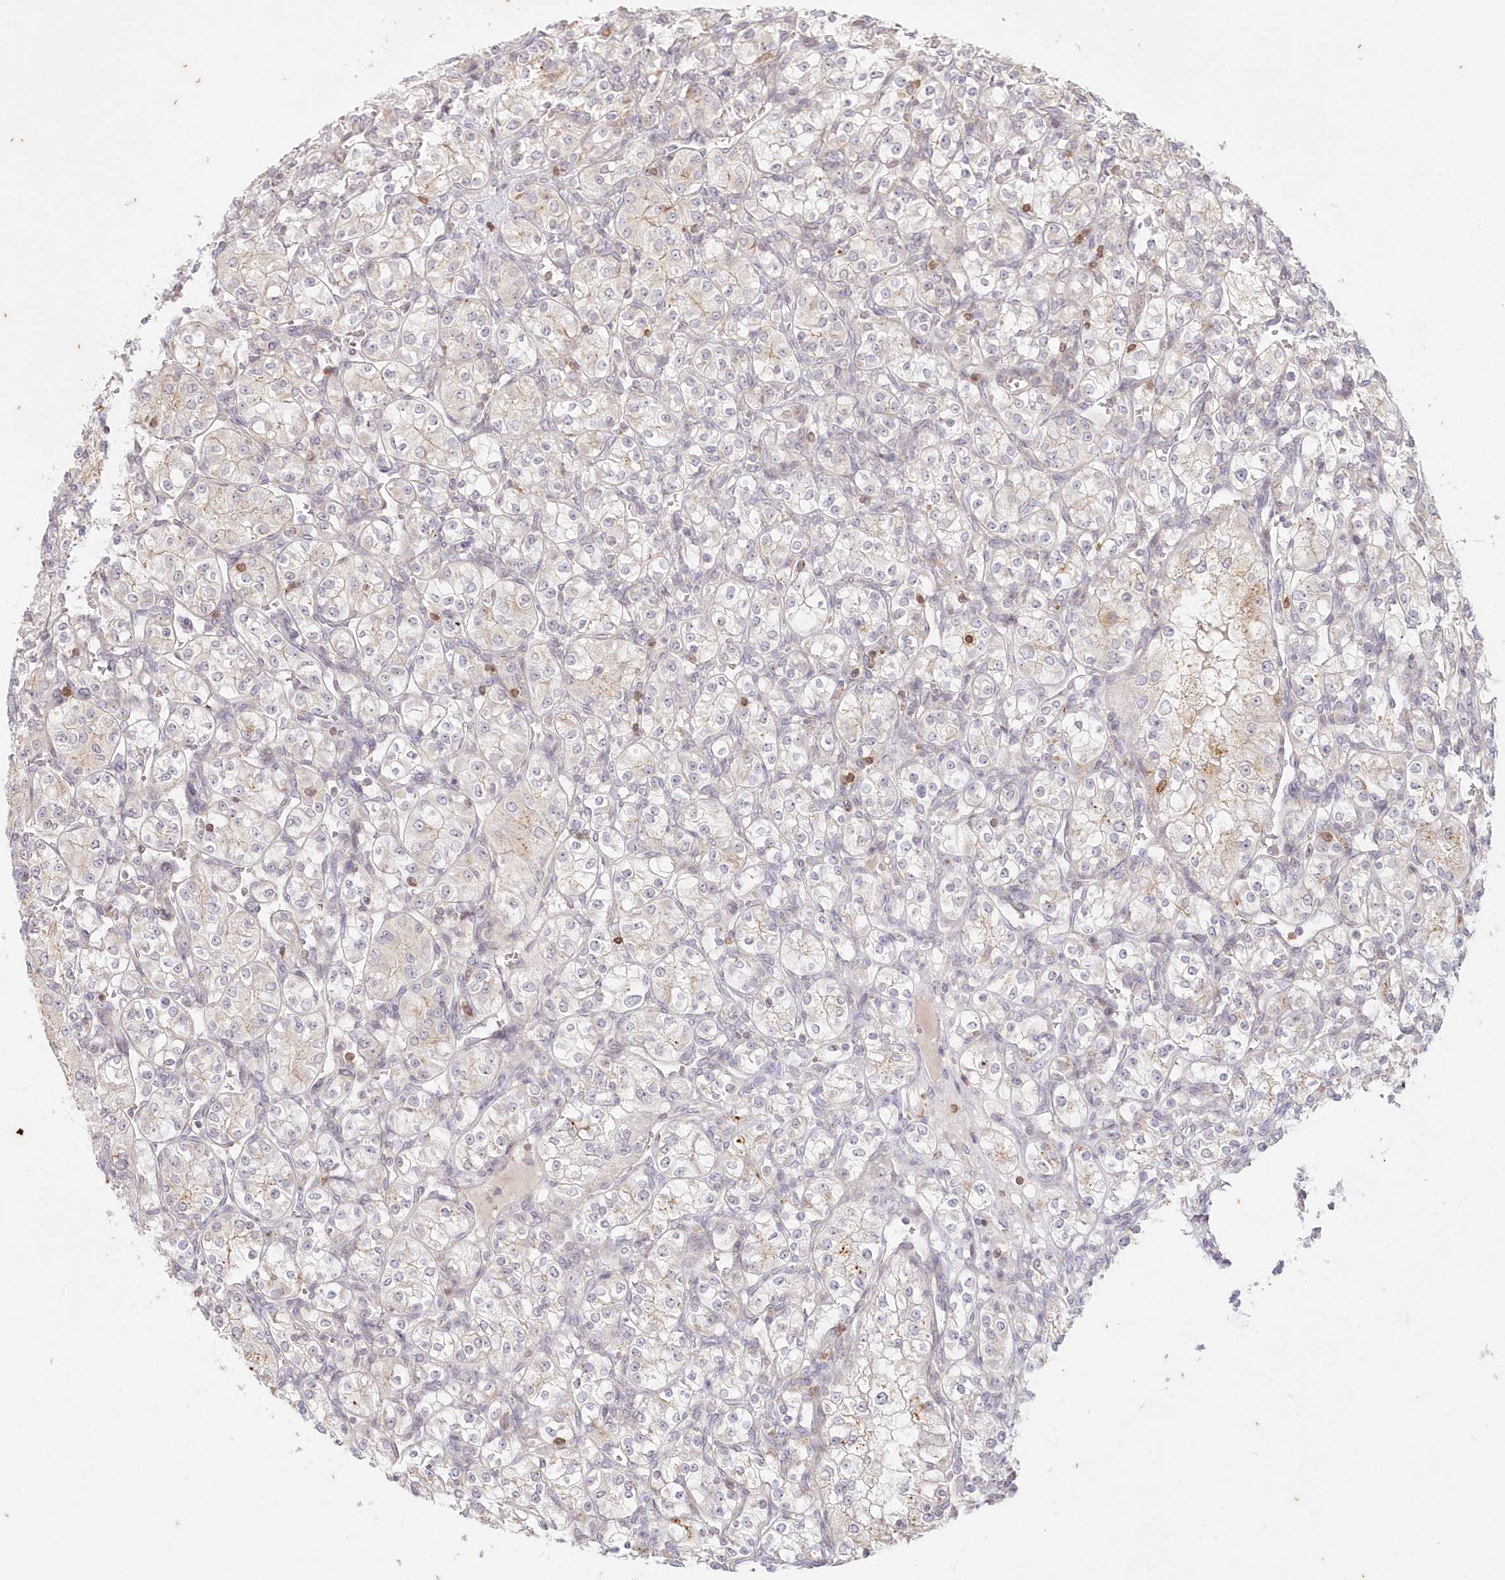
{"staining": {"intensity": "negative", "quantity": "none", "location": "none"}, "tissue": "renal cancer", "cell_type": "Tumor cells", "image_type": "cancer", "snomed": [{"axis": "morphology", "description": "Adenocarcinoma, NOS"}, {"axis": "topography", "description": "Kidney"}], "caption": "Tumor cells are negative for brown protein staining in renal cancer (adenocarcinoma).", "gene": "MTMR3", "patient": {"sex": "male", "age": 77}}